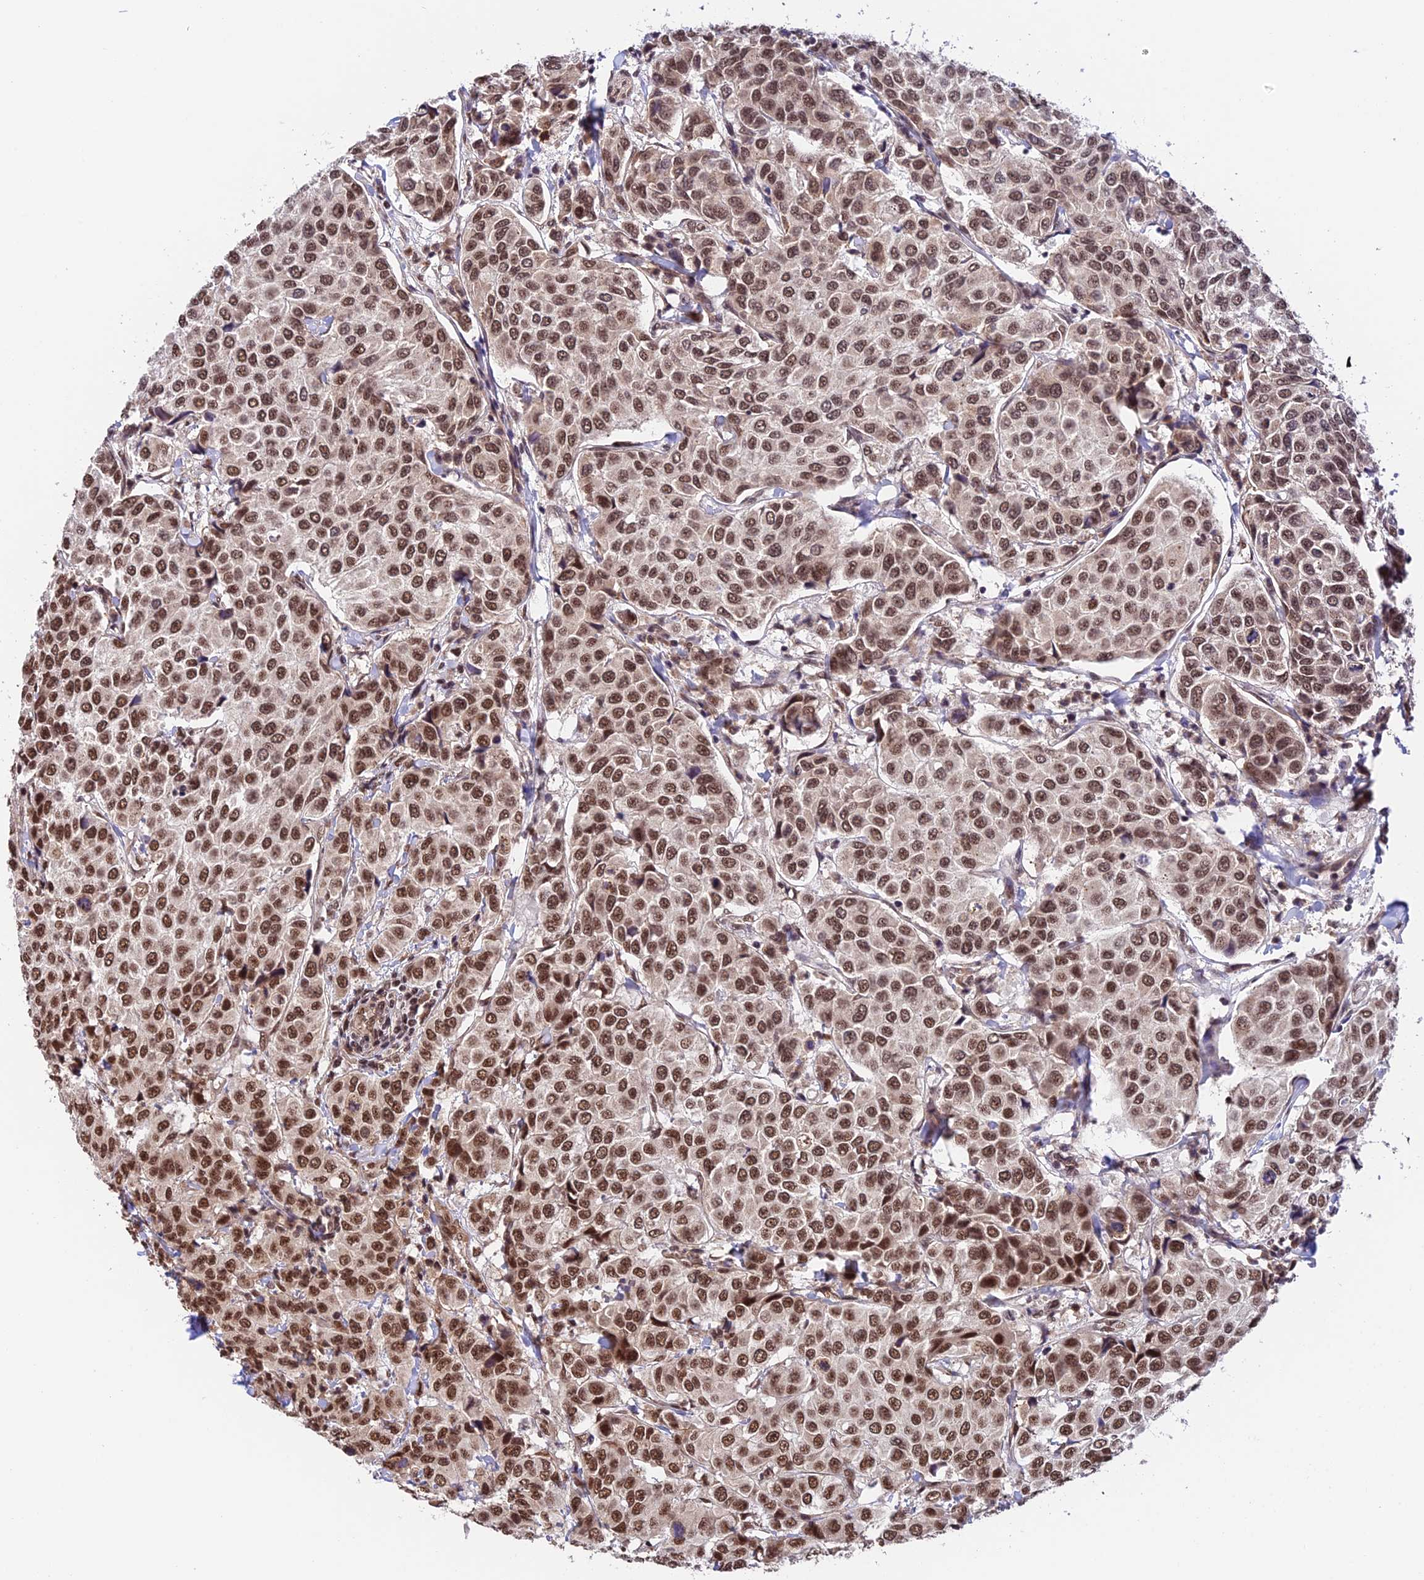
{"staining": {"intensity": "moderate", "quantity": ">75%", "location": "nuclear"}, "tissue": "breast cancer", "cell_type": "Tumor cells", "image_type": "cancer", "snomed": [{"axis": "morphology", "description": "Duct carcinoma"}, {"axis": "topography", "description": "Breast"}], "caption": "A high-resolution photomicrograph shows immunohistochemistry staining of invasive ductal carcinoma (breast), which shows moderate nuclear expression in approximately >75% of tumor cells.", "gene": "RBM42", "patient": {"sex": "female", "age": 55}}